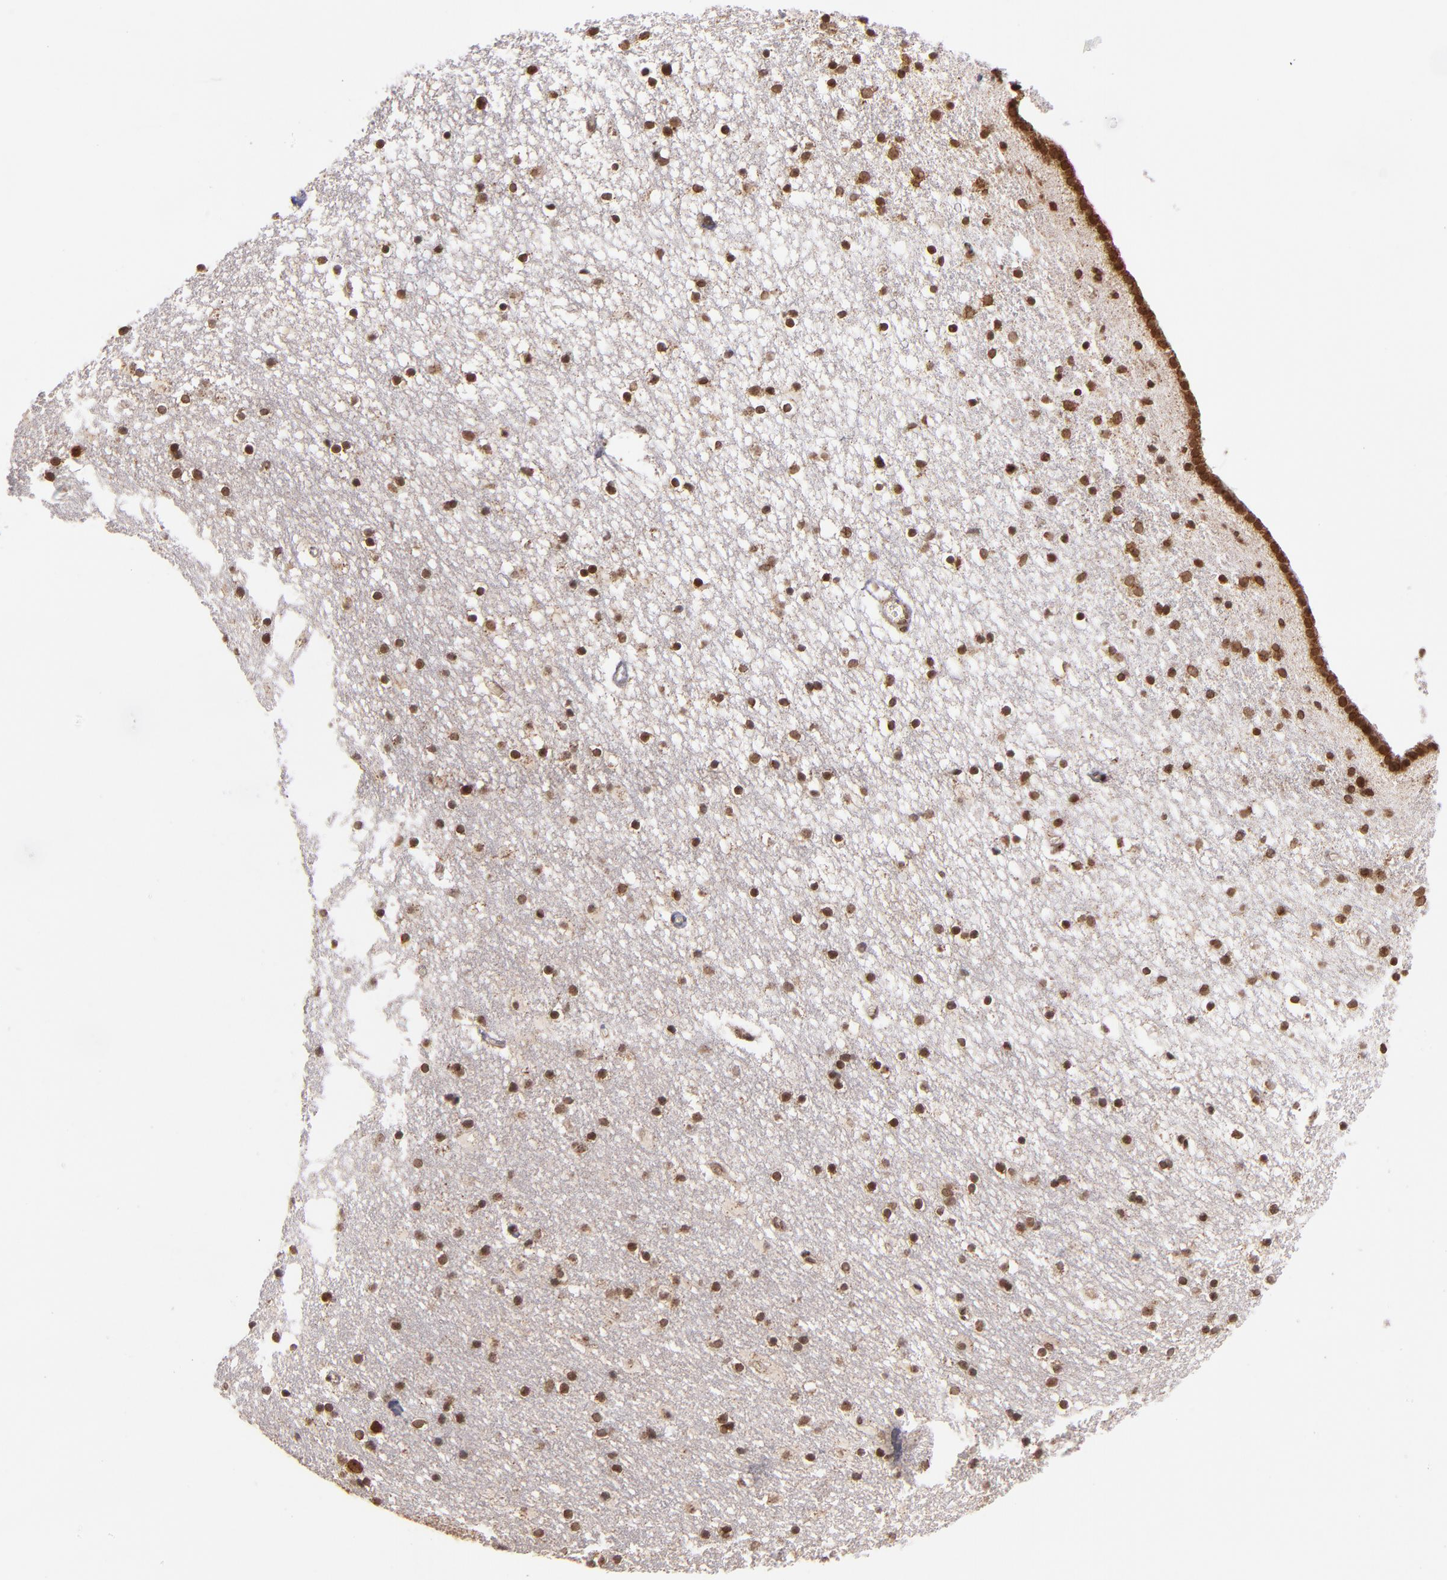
{"staining": {"intensity": "moderate", "quantity": ">75%", "location": "nuclear"}, "tissue": "caudate", "cell_type": "Glial cells", "image_type": "normal", "snomed": [{"axis": "morphology", "description": "Normal tissue, NOS"}, {"axis": "topography", "description": "Lateral ventricle wall"}], "caption": "Glial cells exhibit medium levels of moderate nuclear expression in approximately >75% of cells in benign caudate. (Brightfield microscopy of DAB IHC at high magnification).", "gene": "TOP1MT", "patient": {"sex": "male", "age": 45}}